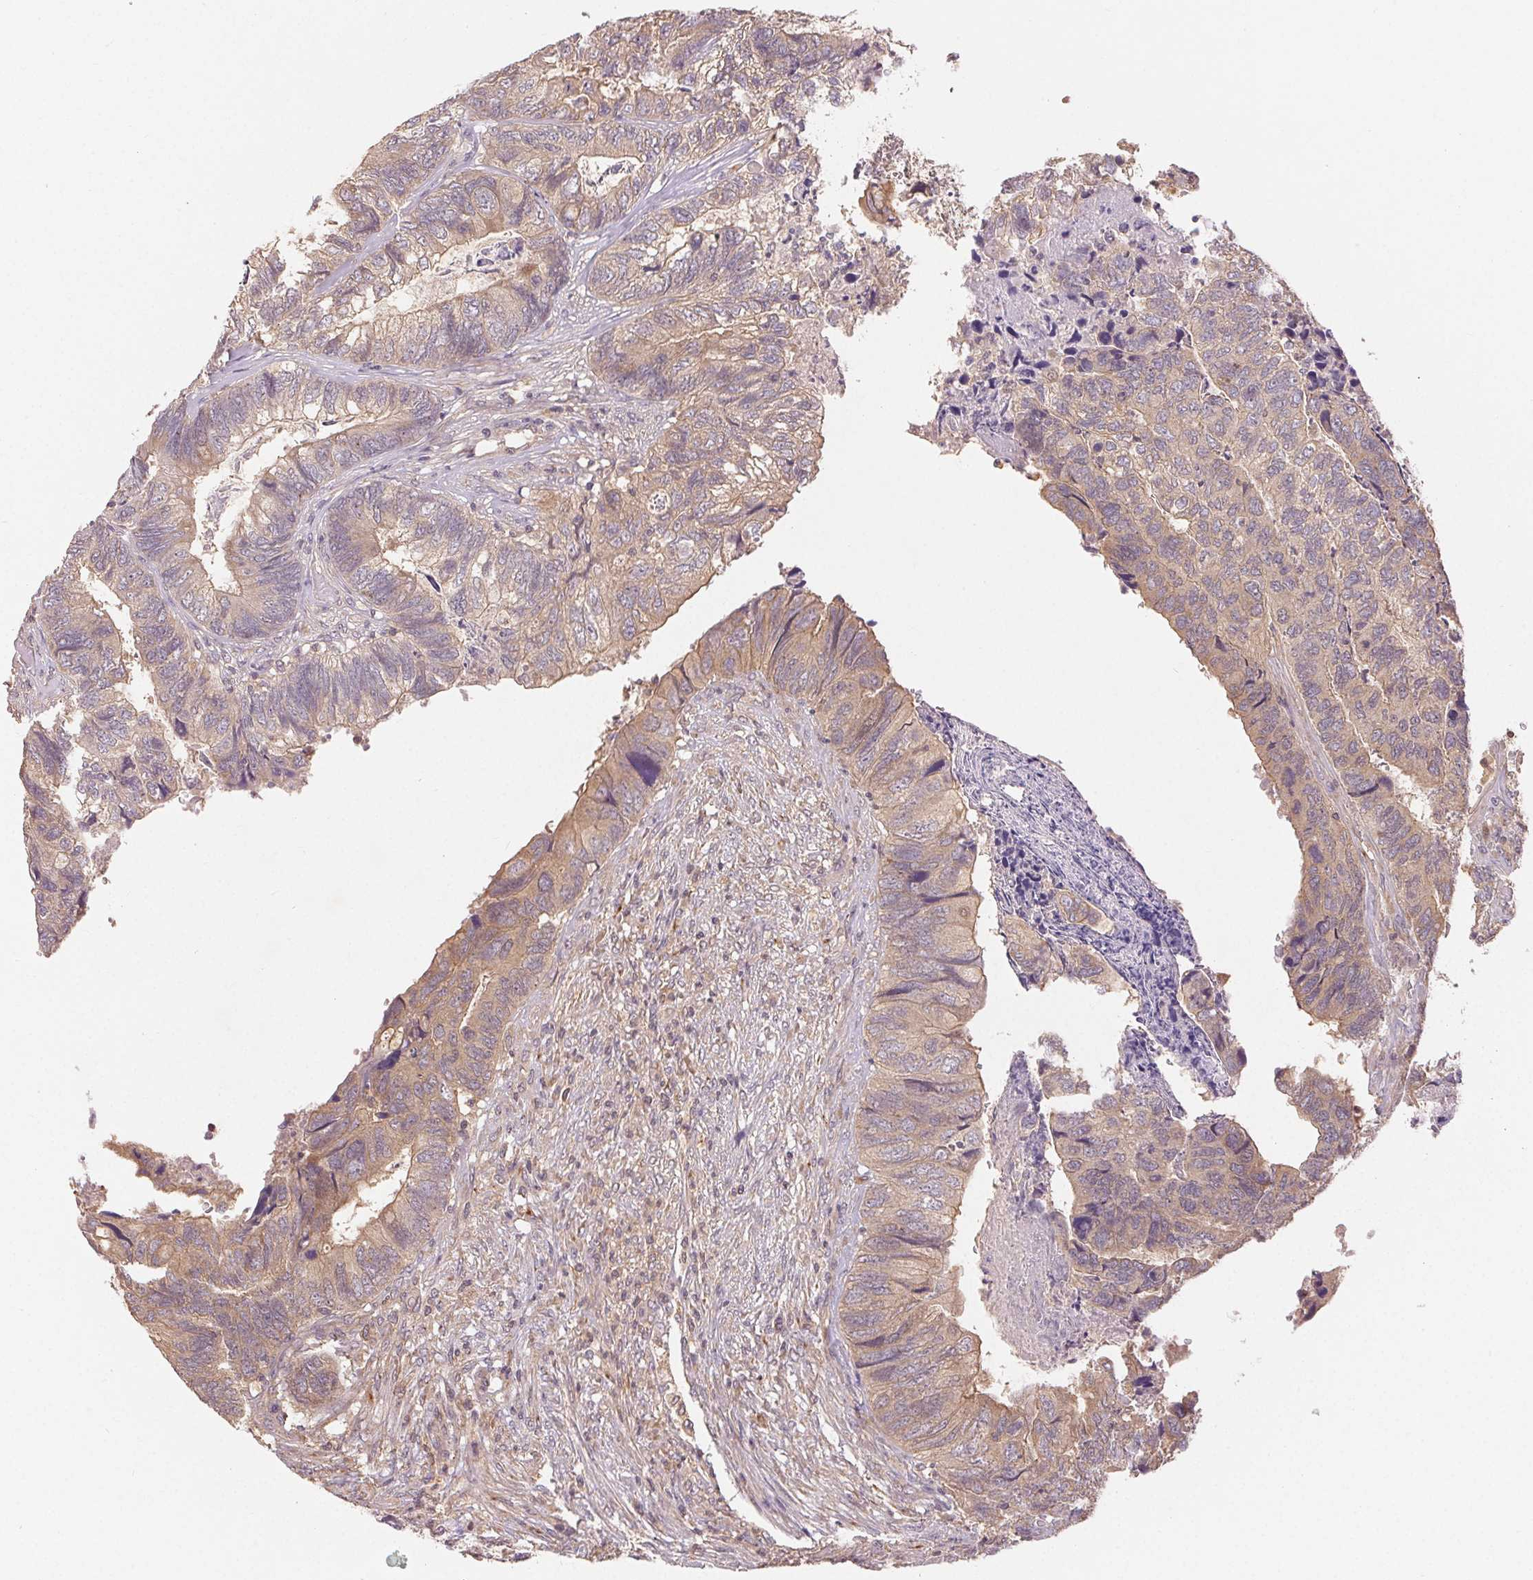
{"staining": {"intensity": "moderate", "quantity": "25%-75%", "location": "cytoplasmic/membranous"}, "tissue": "colorectal cancer", "cell_type": "Tumor cells", "image_type": "cancer", "snomed": [{"axis": "morphology", "description": "Adenocarcinoma, NOS"}, {"axis": "topography", "description": "Colon"}], "caption": "The image demonstrates staining of adenocarcinoma (colorectal), revealing moderate cytoplasmic/membranous protein expression (brown color) within tumor cells. (IHC, brightfield microscopy, high magnification).", "gene": "MAPKAPK2", "patient": {"sex": "female", "age": 67}}